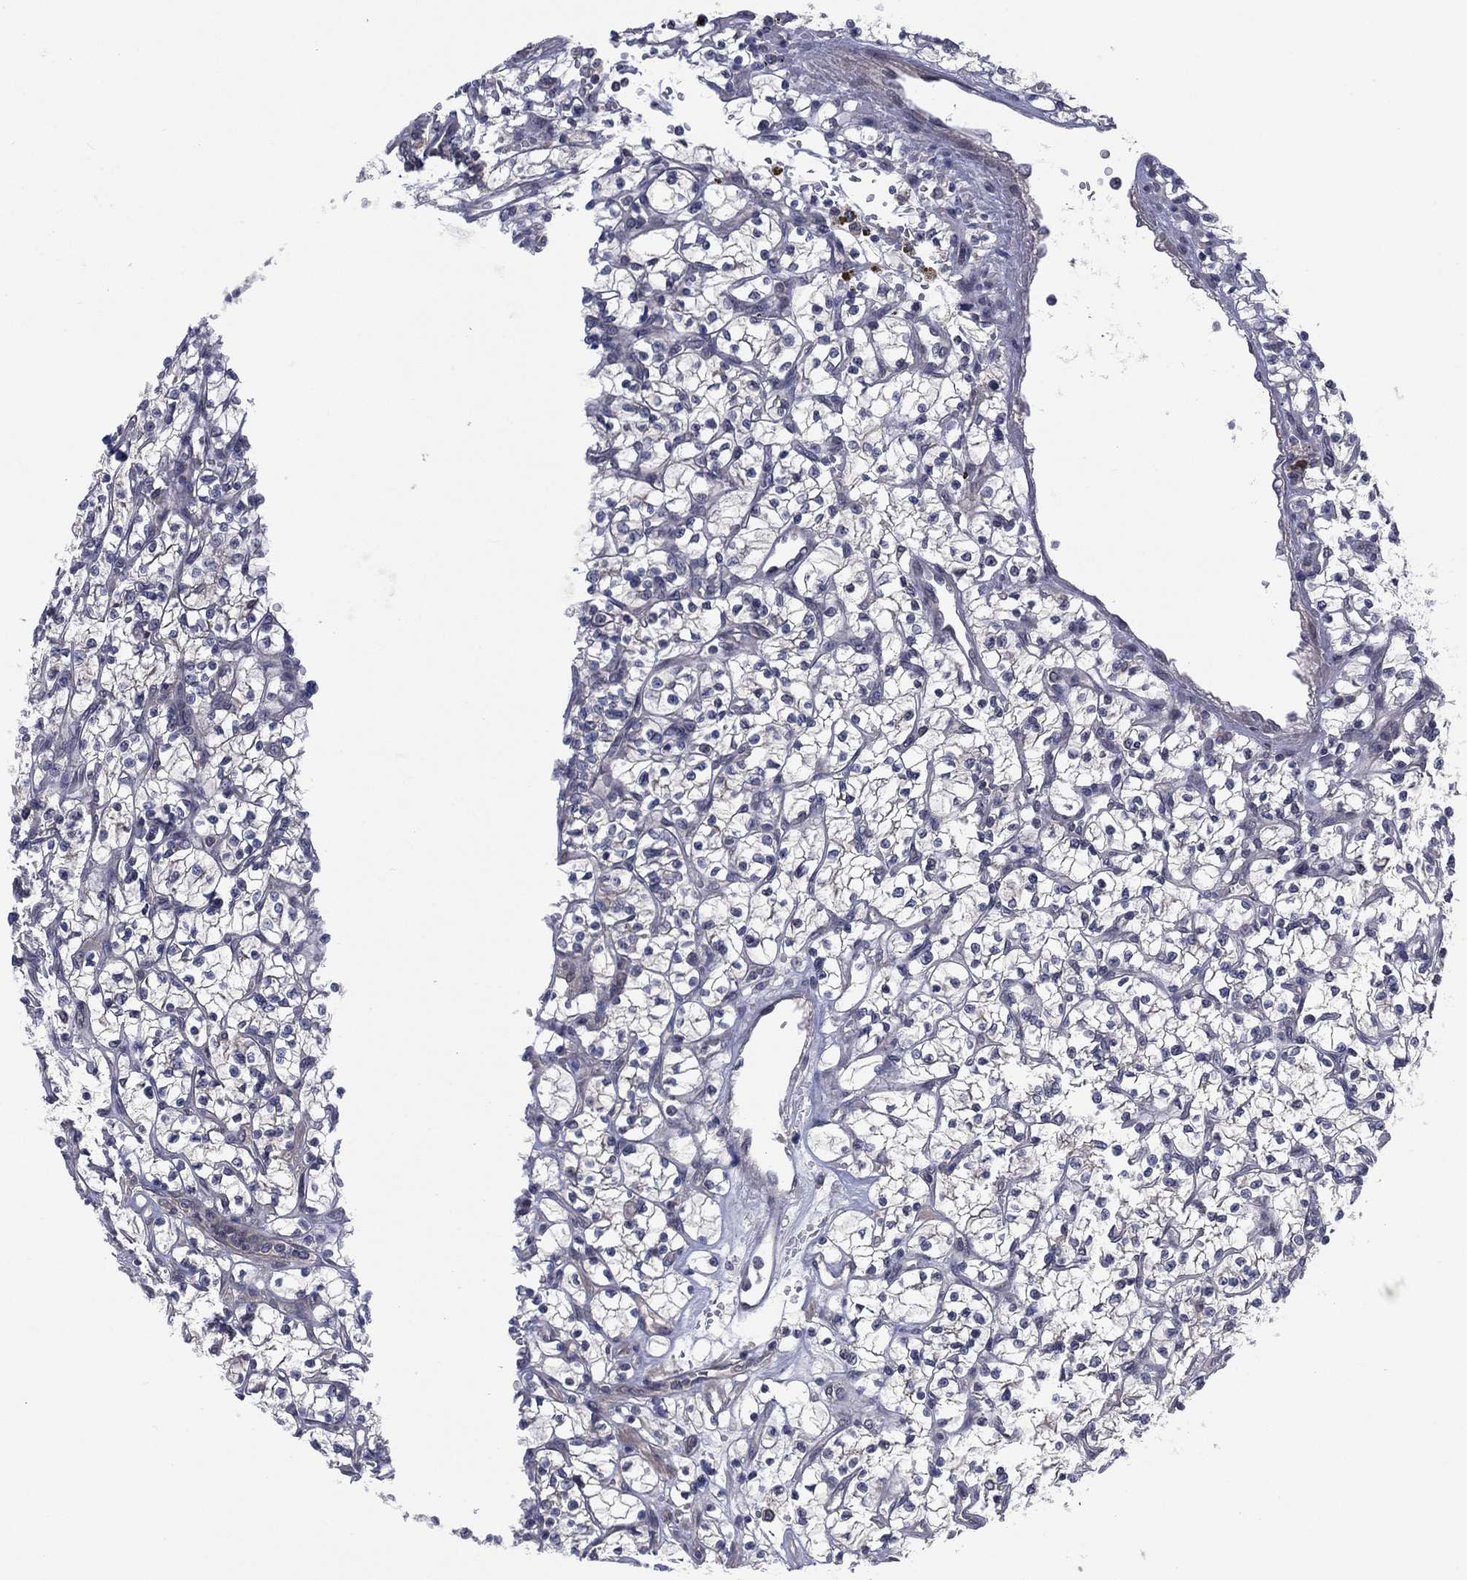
{"staining": {"intensity": "negative", "quantity": "none", "location": "none"}, "tissue": "renal cancer", "cell_type": "Tumor cells", "image_type": "cancer", "snomed": [{"axis": "morphology", "description": "Adenocarcinoma, NOS"}, {"axis": "topography", "description": "Kidney"}], "caption": "Immunohistochemical staining of adenocarcinoma (renal) demonstrates no significant staining in tumor cells.", "gene": "MPP7", "patient": {"sex": "female", "age": 64}}